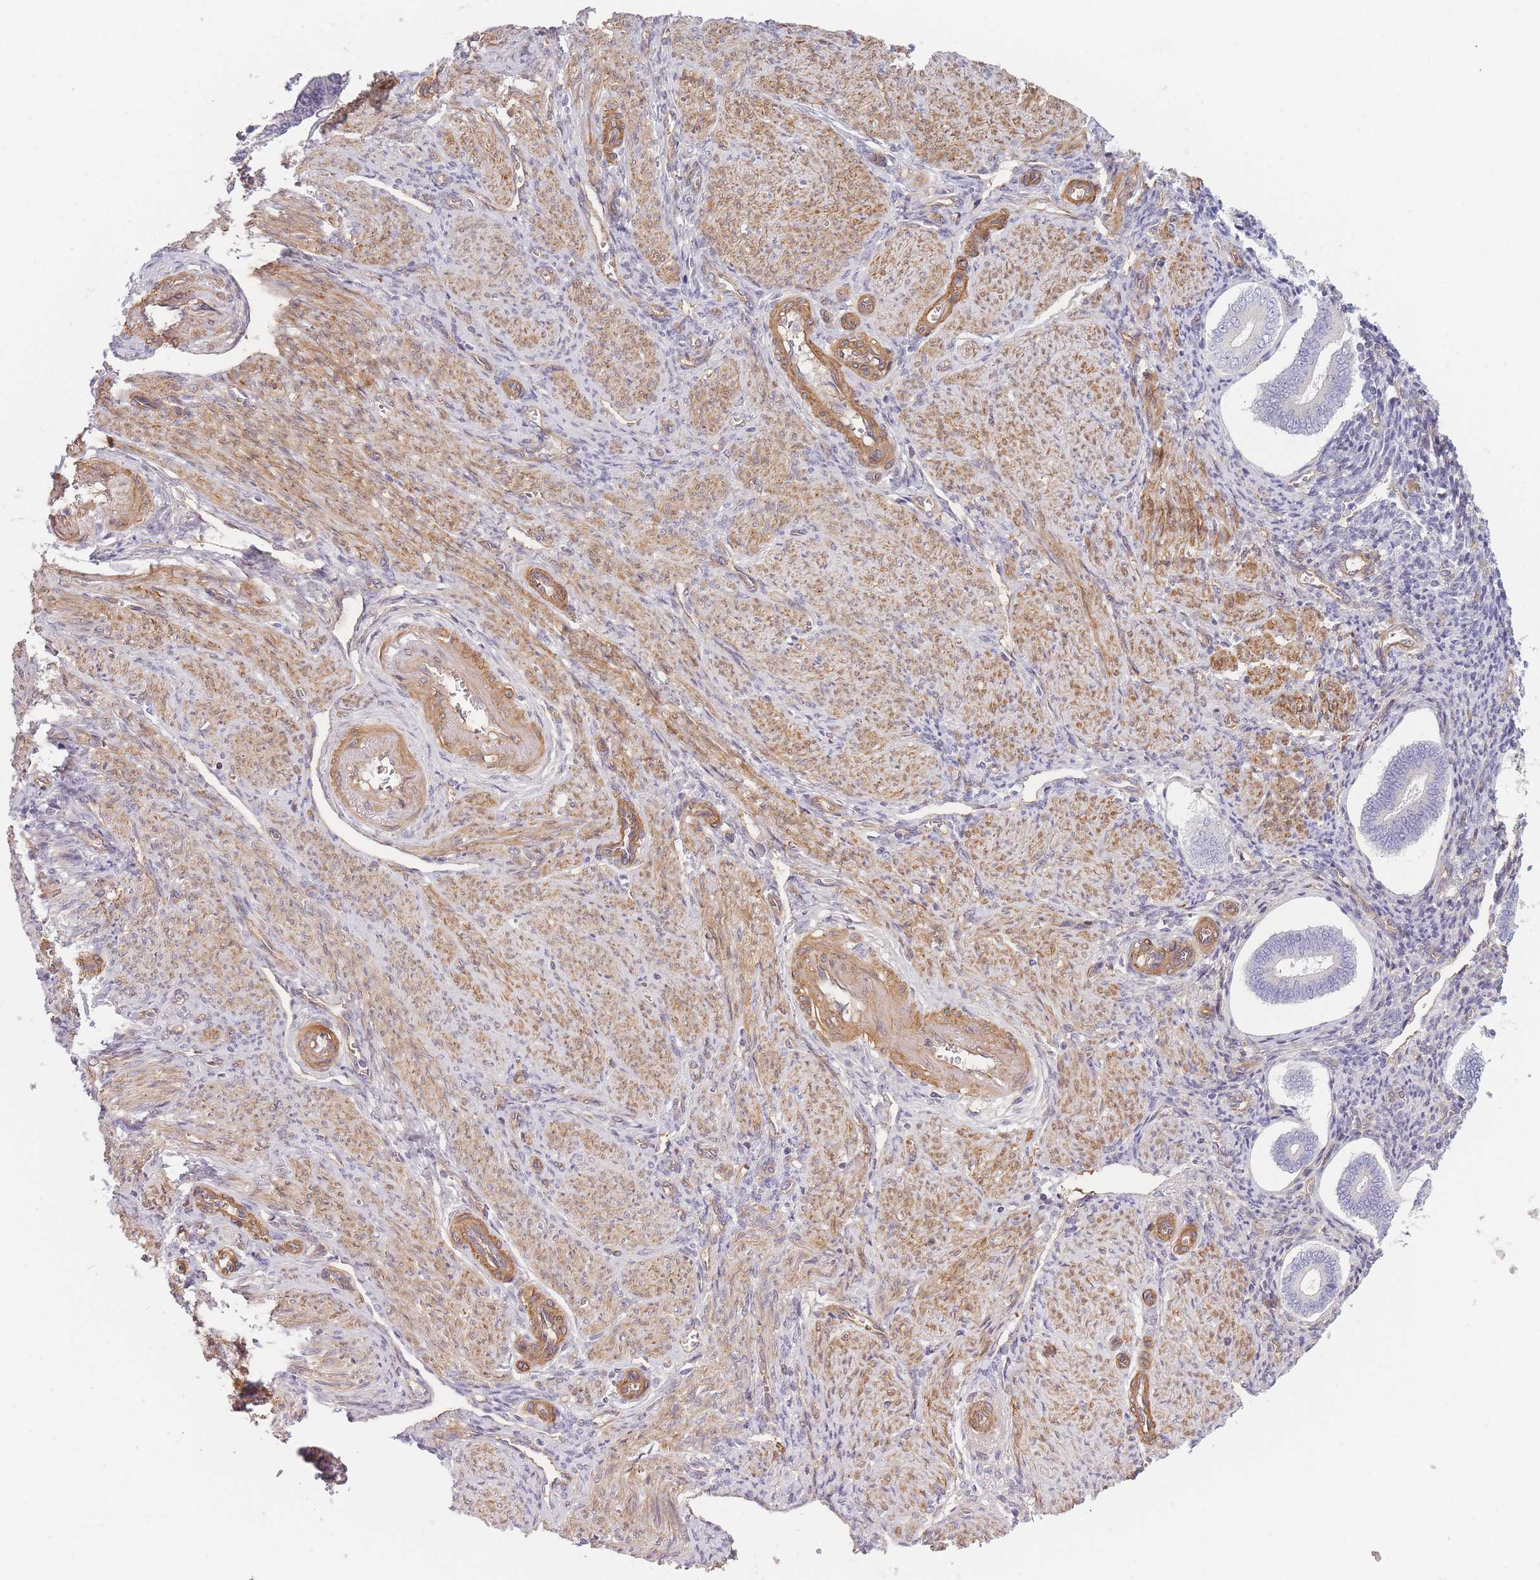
{"staining": {"intensity": "negative", "quantity": "none", "location": "none"}, "tissue": "endometrium", "cell_type": "Cells in endometrial stroma", "image_type": "normal", "snomed": [{"axis": "morphology", "description": "Normal tissue, NOS"}, {"axis": "topography", "description": "Endometrium"}], "caption": "This is a histopathology image of immunohistochemistry staining of unremarkable endometrium, which shows no staining in cells in endometrial stroma.", "gene": "SLC7A6", "patient": {"sex": "female", "age": 44}}